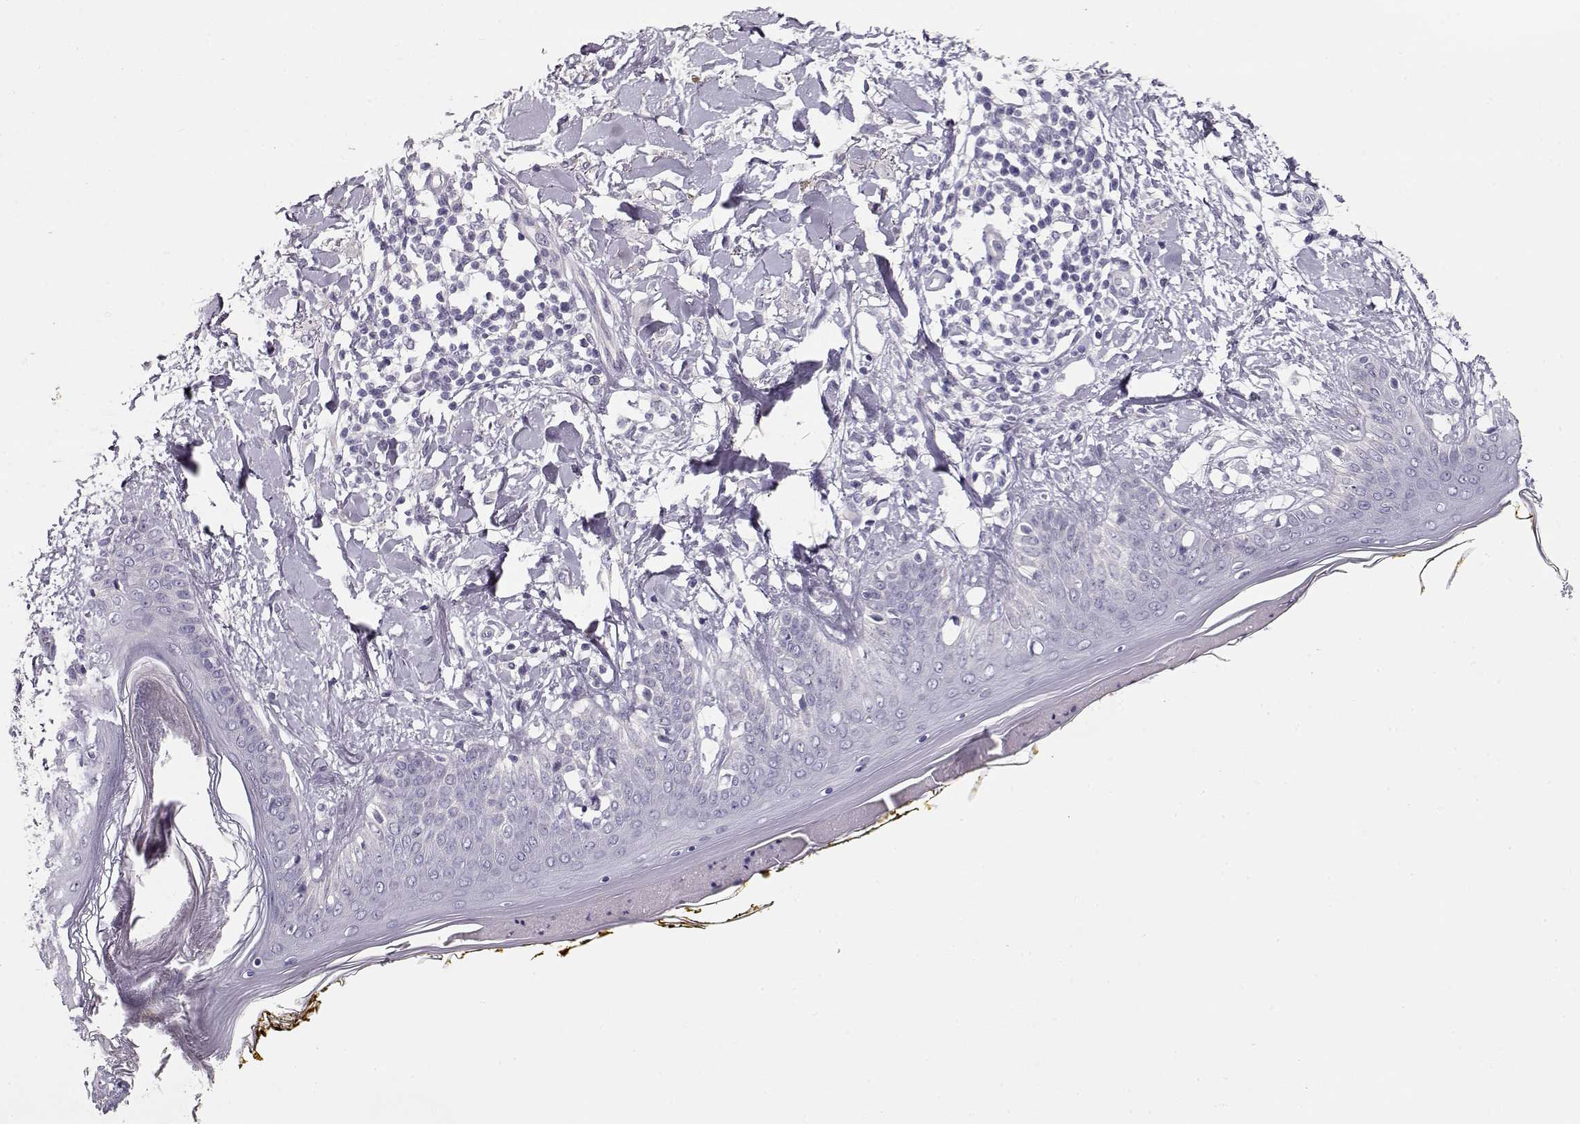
{"staining": {"intensity": "negative", "quantity": "none", "location": "none"}, "tissue": "skin", "cell_type": "Fibroblasts", "image_type": "normal", "snomed": [{"axis": "morphology", "description": "Normal tissue, NOS"}, {"axis": "topography", "description": "Skin"}], "caption": "The image reveals no significant staining in fibroblasts of skin.", "gene": "GLIPR1L2", "patient": {"sex": "female", "age": 34}}